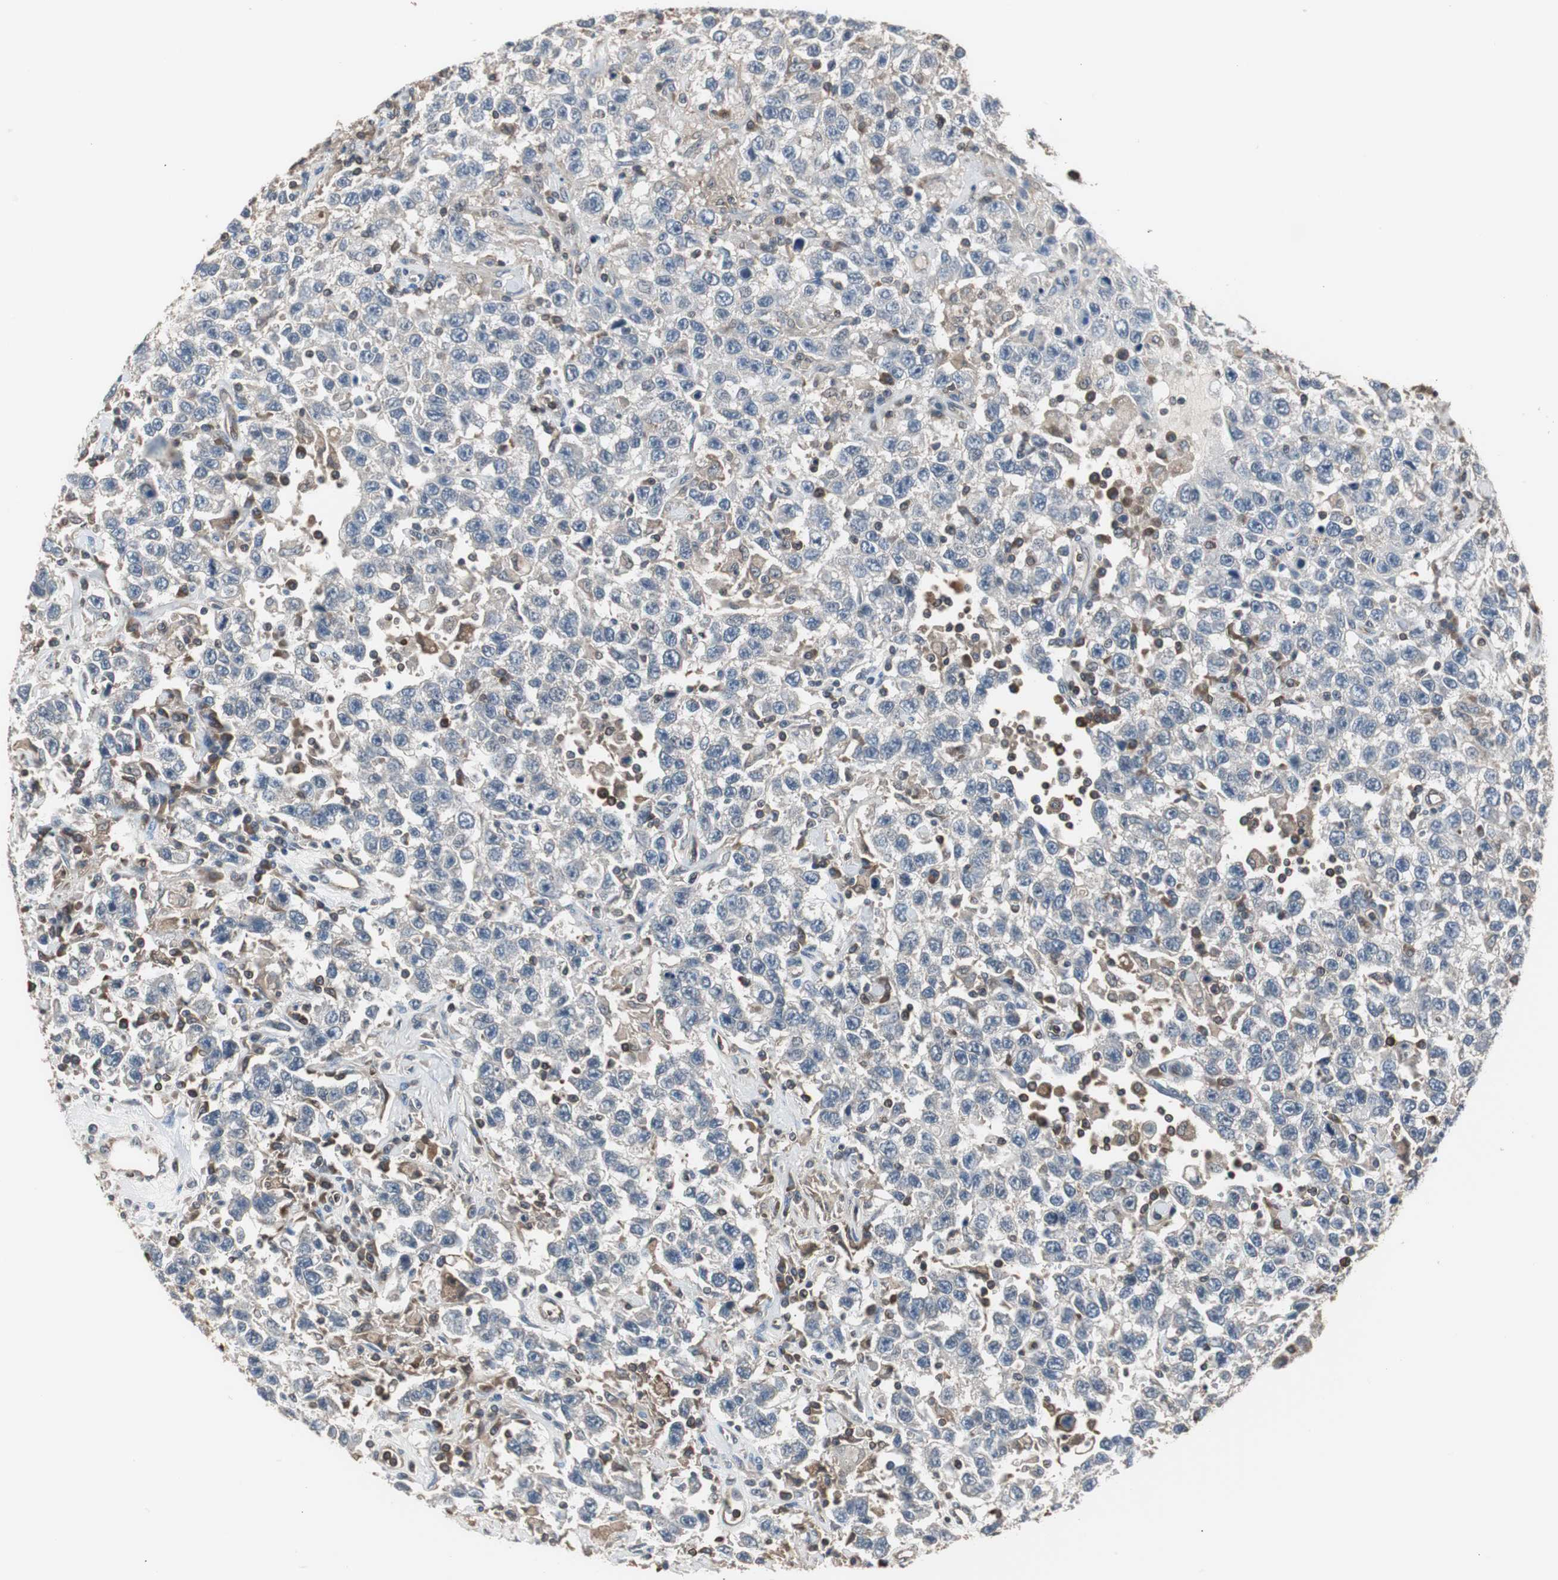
{"staining": {"intensity": "negative", "quantity": "none", "location": "none"}, "tissue": "testis cancer", "cell_type": "Tumor cells", "image_type": "cancer", "snomed": [{"axis": "morphology", "description": "Seminoma, NOS"}, {"axis": "topography", "description": "Testis"}], "caption": "A high-resolution image shows IHC staining of testis seminoma, which demonstrates no significant positivity in tumor cells.", "gene": "CAPNS1", "patient": {"sex": "male", "age": 41}}